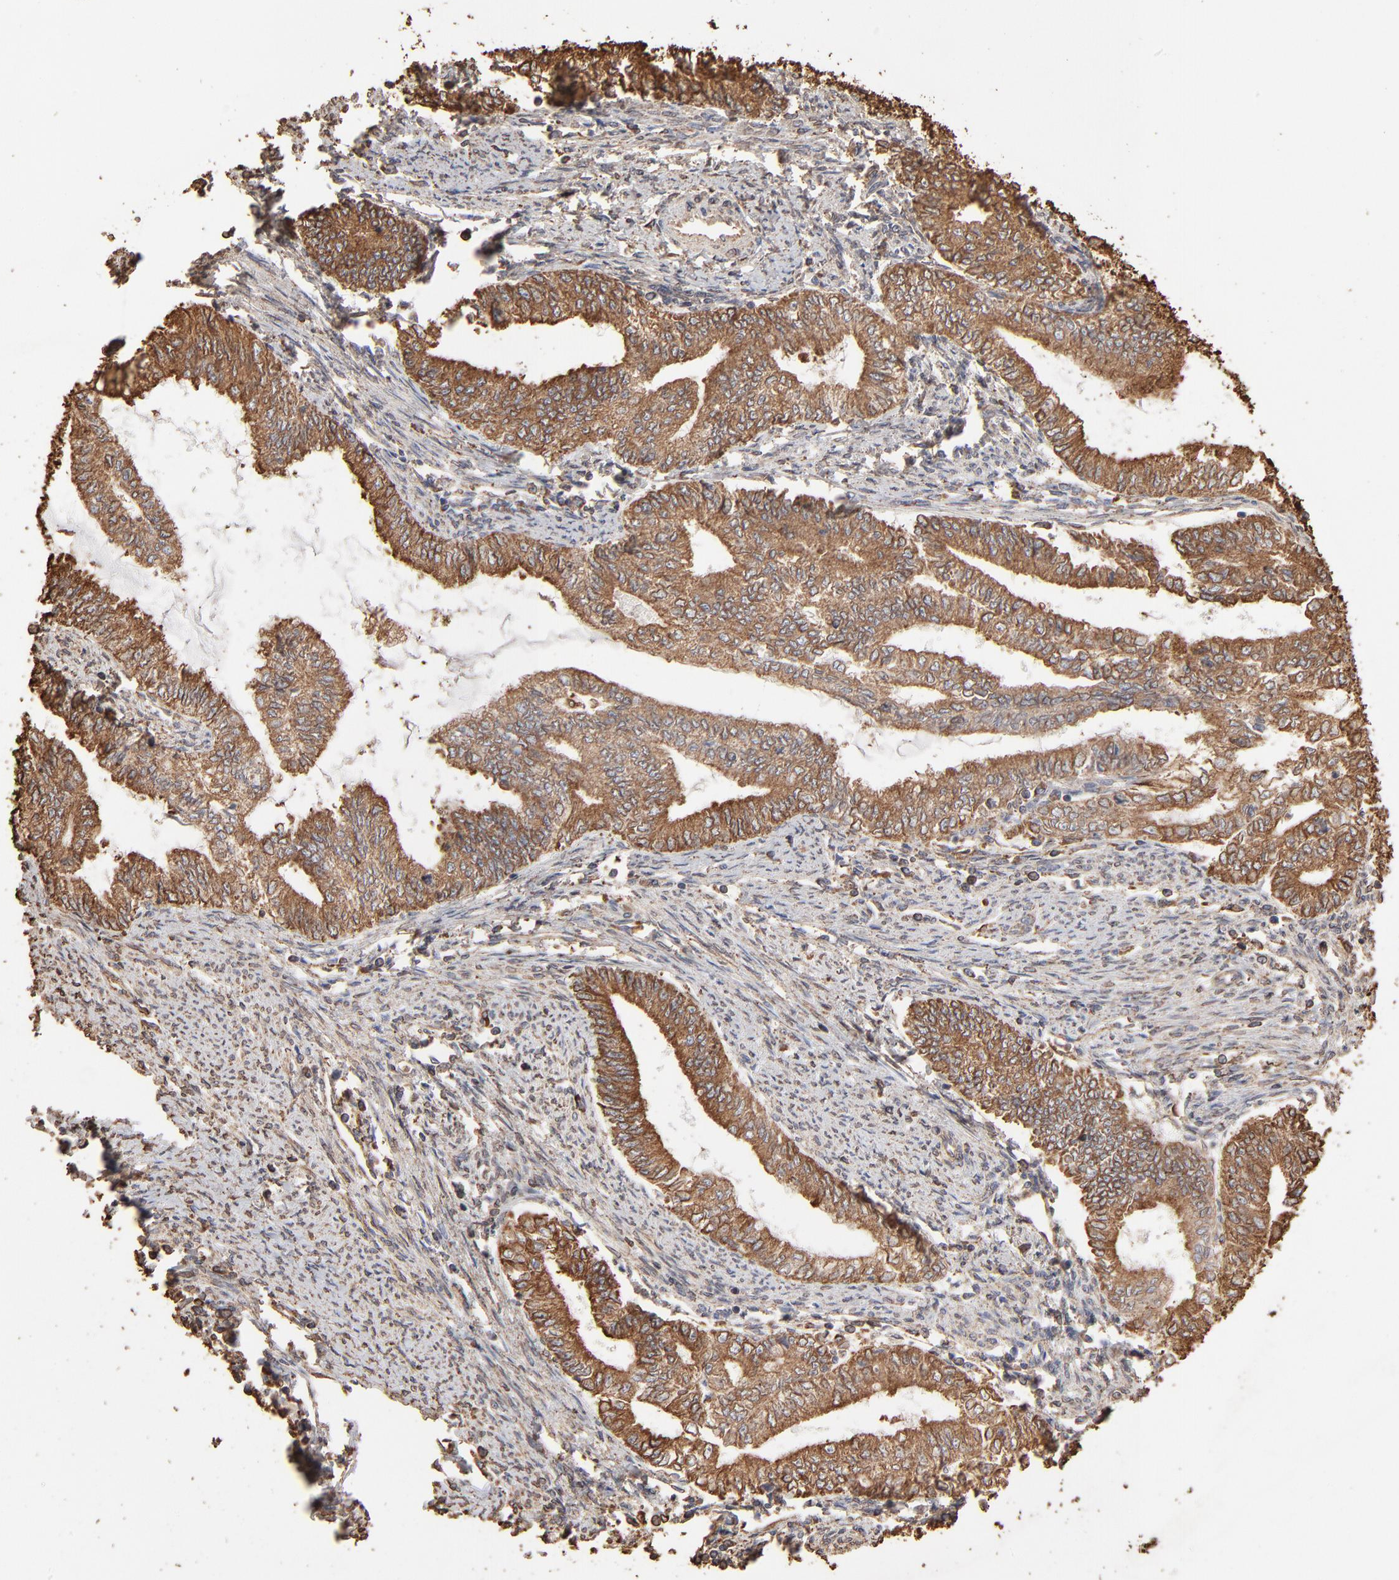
{"staining": {"intensity": "moderate", "quantity": ">75%", "location": "cytoplasmic/membranous"}, "tissue": "endometrial cancer", "cell_type": "Tumor cells", "image_type": "cancer", "snomed": [{"axis": "morphology", "description": "Adenocarcinoma, NOS"}, {"axis": "topography", "description": "Endometrium"}], "caption": "Approximately >75% of tumor cells in adenocarcinoma (endometrial) reveal moderate cytoplasmic/membranous protein expression as visualized by brown immunohistochemical staining.", "gene": "PDIA3", "patient": {"sex": "female", "age": 66}}